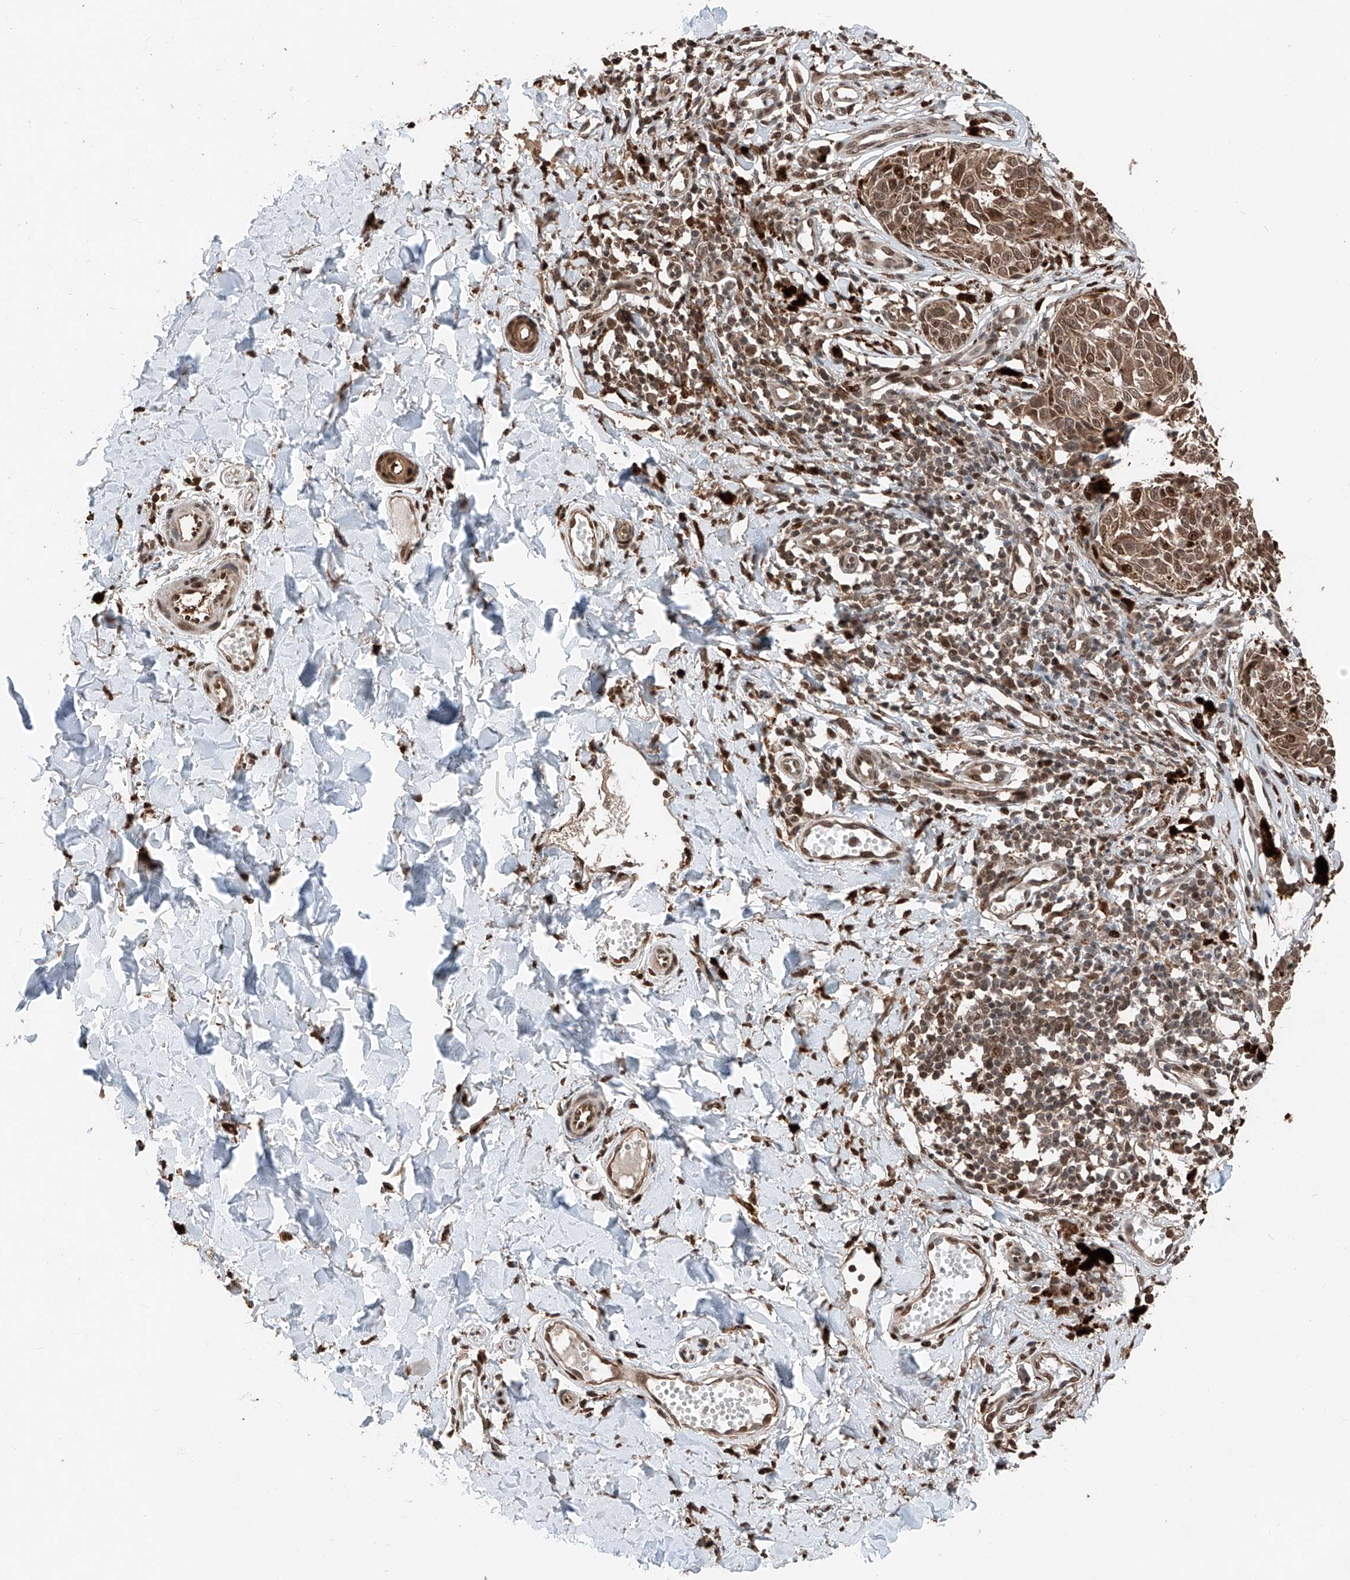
{"staining": {"intensity": "moderate", "quantity": ">75%", "location": "cytoplasmic/membranous,nuclear"}, "tissue": "melanoma", "cell_type": "Tumor cells", "image_type": "cancer", "snomed": [{"axis": "morphology", "description": "Malignant melanoma, NOS"}, {"axis": "topography", "description": "Skin"}], "caption": "IHC of human malignant melanoma reveals medium levels of moderate cytoplasmic/membranous and nuclear expression in about >75% of tumor cells.", "gene": "RMND1", "patient": {"sex": "male", "age": 53}}